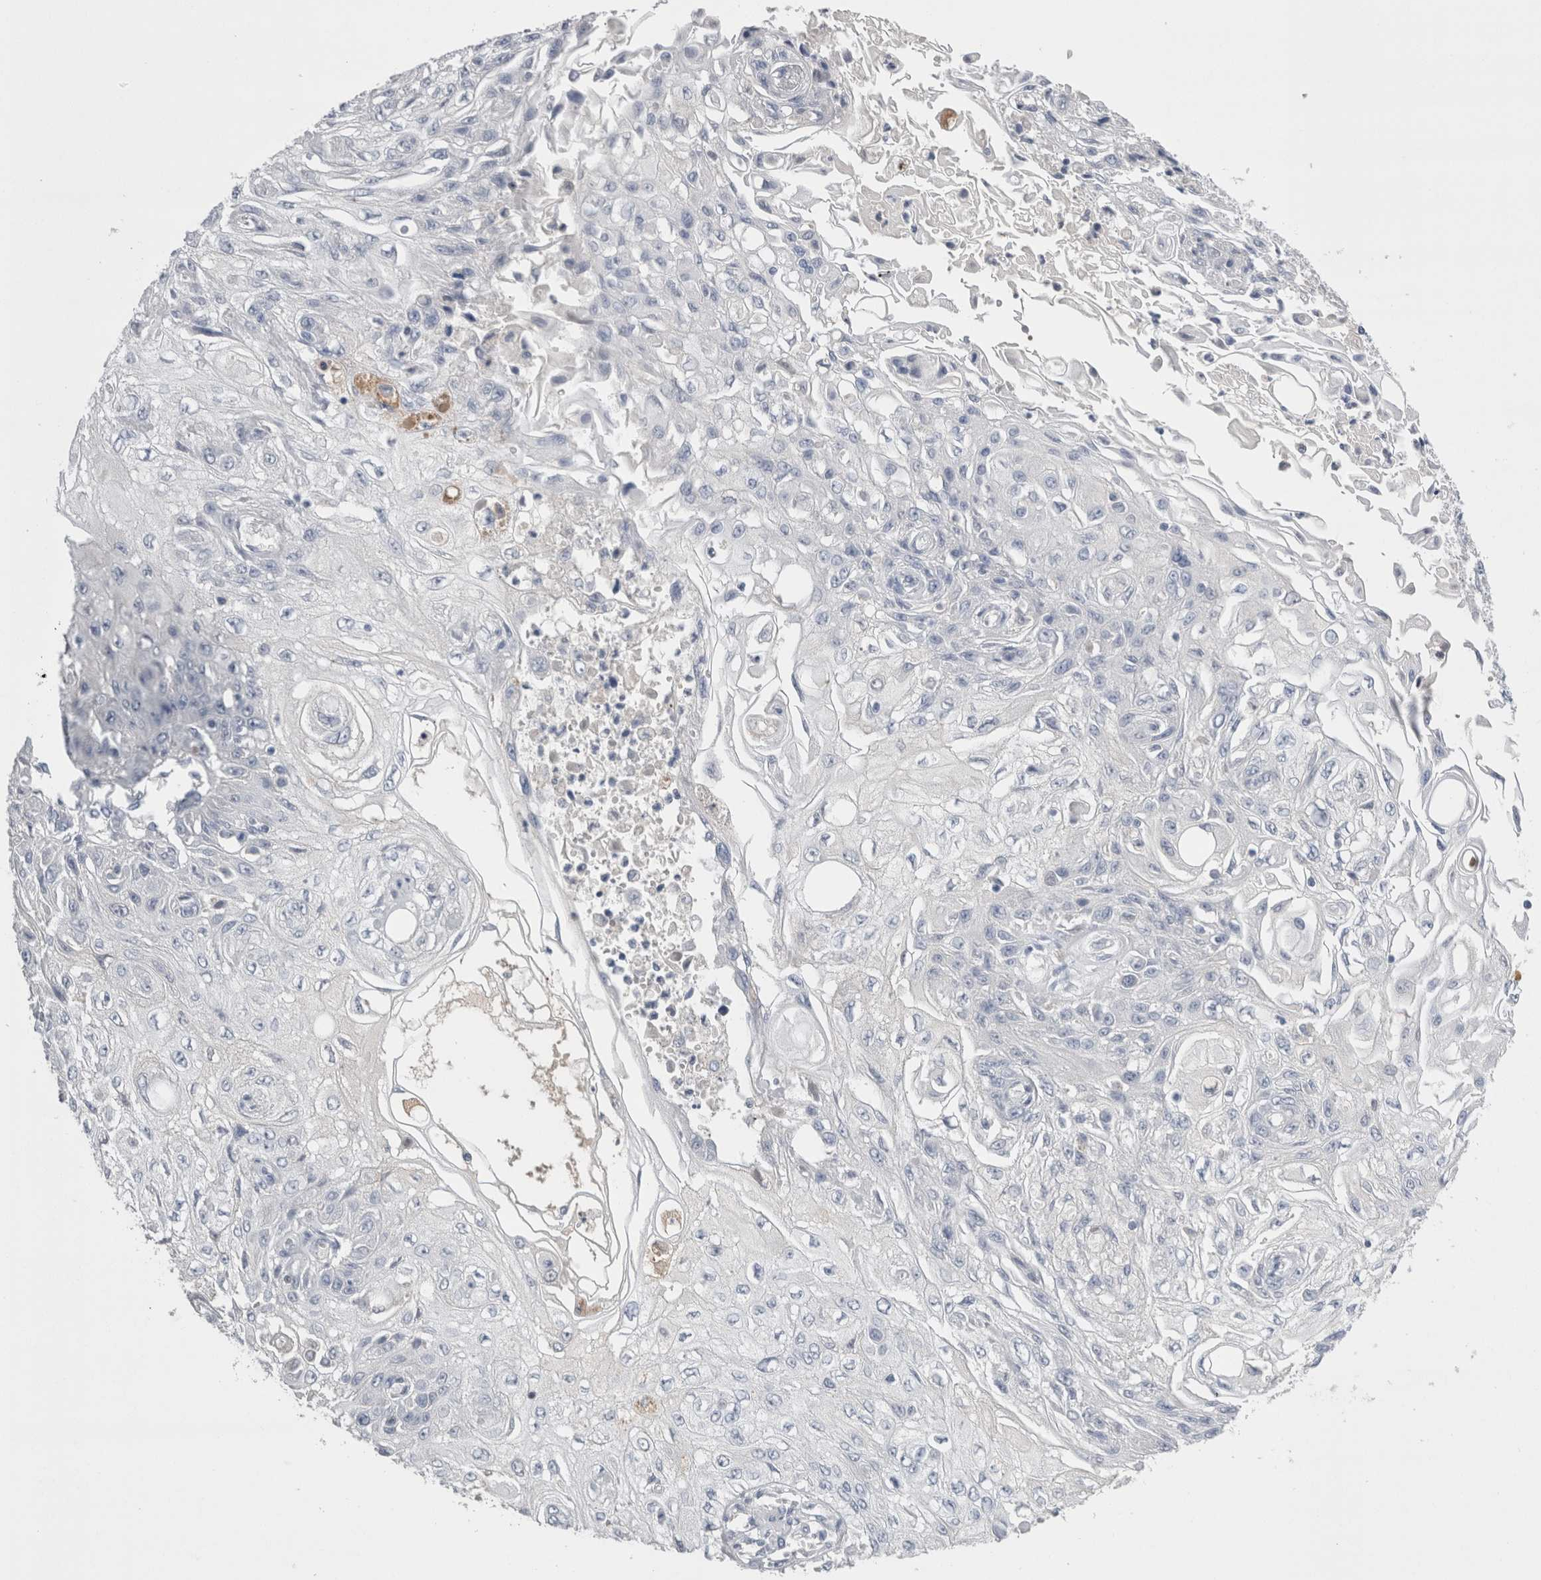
{"staining": {"intensity": "negative", "quantity": "none", "location": "none"}, "tissue": "skin cancer", "cell_type": "Tumor cells", "image_type": "cancer", "snomed": [{"axis": "morphology", "description": "Squamous cell carcinoma, NOS"}, {"axis": "morphology", "description": "Squamous cell carcinoma, metastatic, NOS"}, {"axis": "topography", "description": "Skin"}, {"axis": "topography", "description": "Lymph node"}], "caption": "The IHC histopathology image has no significant positivity in tumor cells of skin cancer tissue.", "gene": "REG1A", "patient": {"sex": "male", "age": 75}}